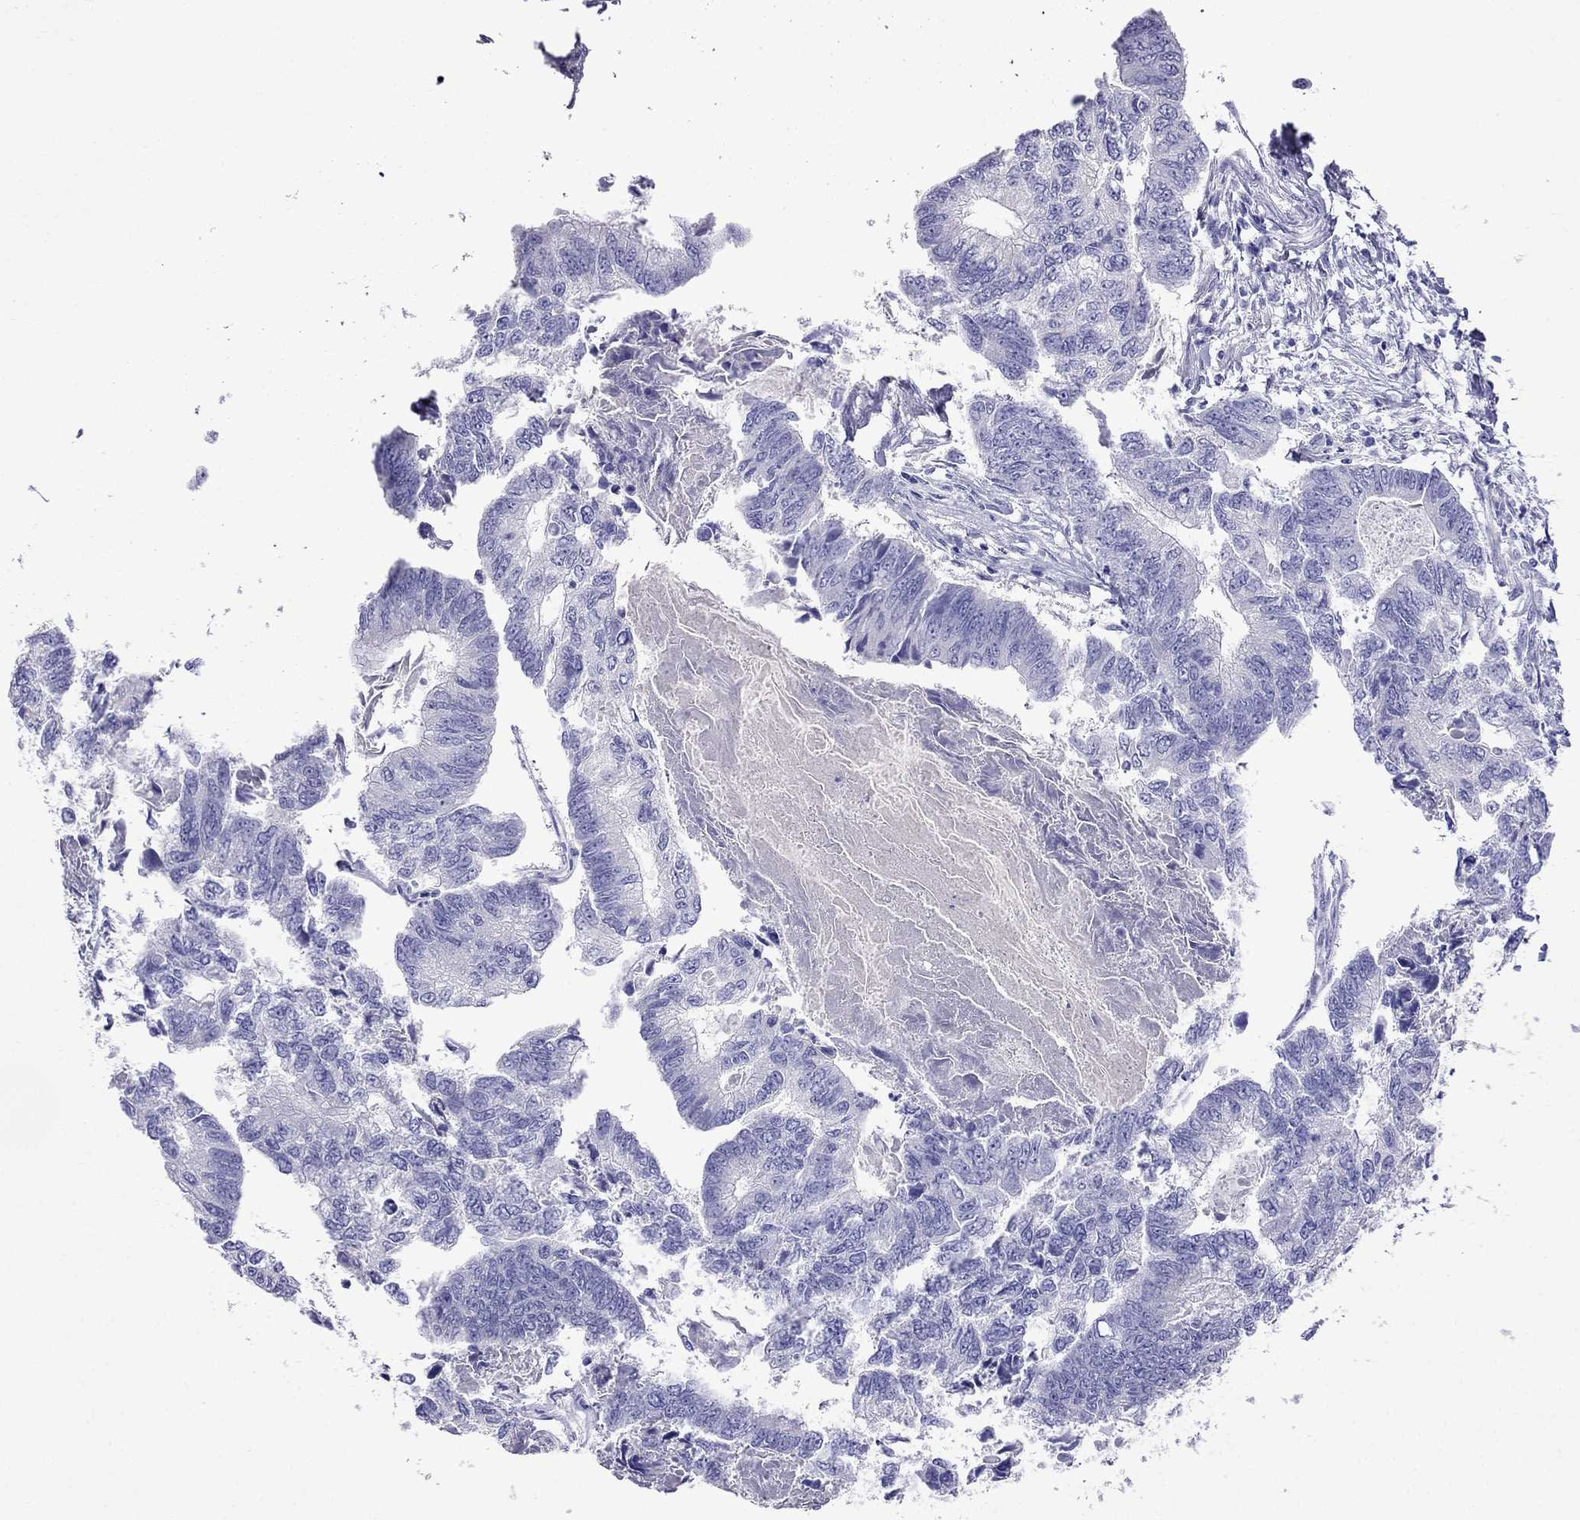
{"staining": {"intensity": "negative", "quantity": "none", "location": "none"}, "tissue": "colorectal cancer", "cell_type": "Tumor cells", "image_type": "cancer", "snomed": [{"axis": "morphology", "description": "Adenocarcinoma, NOS"}, {"axis": "topography", "description": "Colon"}], "caption": "This is a image of immunohistochemistry (IHC) staining of colorectal cancer, which shows no positivity in tumor cells. (Brightfield microscopy of DAB (3,3'-diaminobenzidine) immunohistochemistry (IHC) at high magnification).", "gene": "TDRD1", "patient": {"sex": "female", "age": 65}}